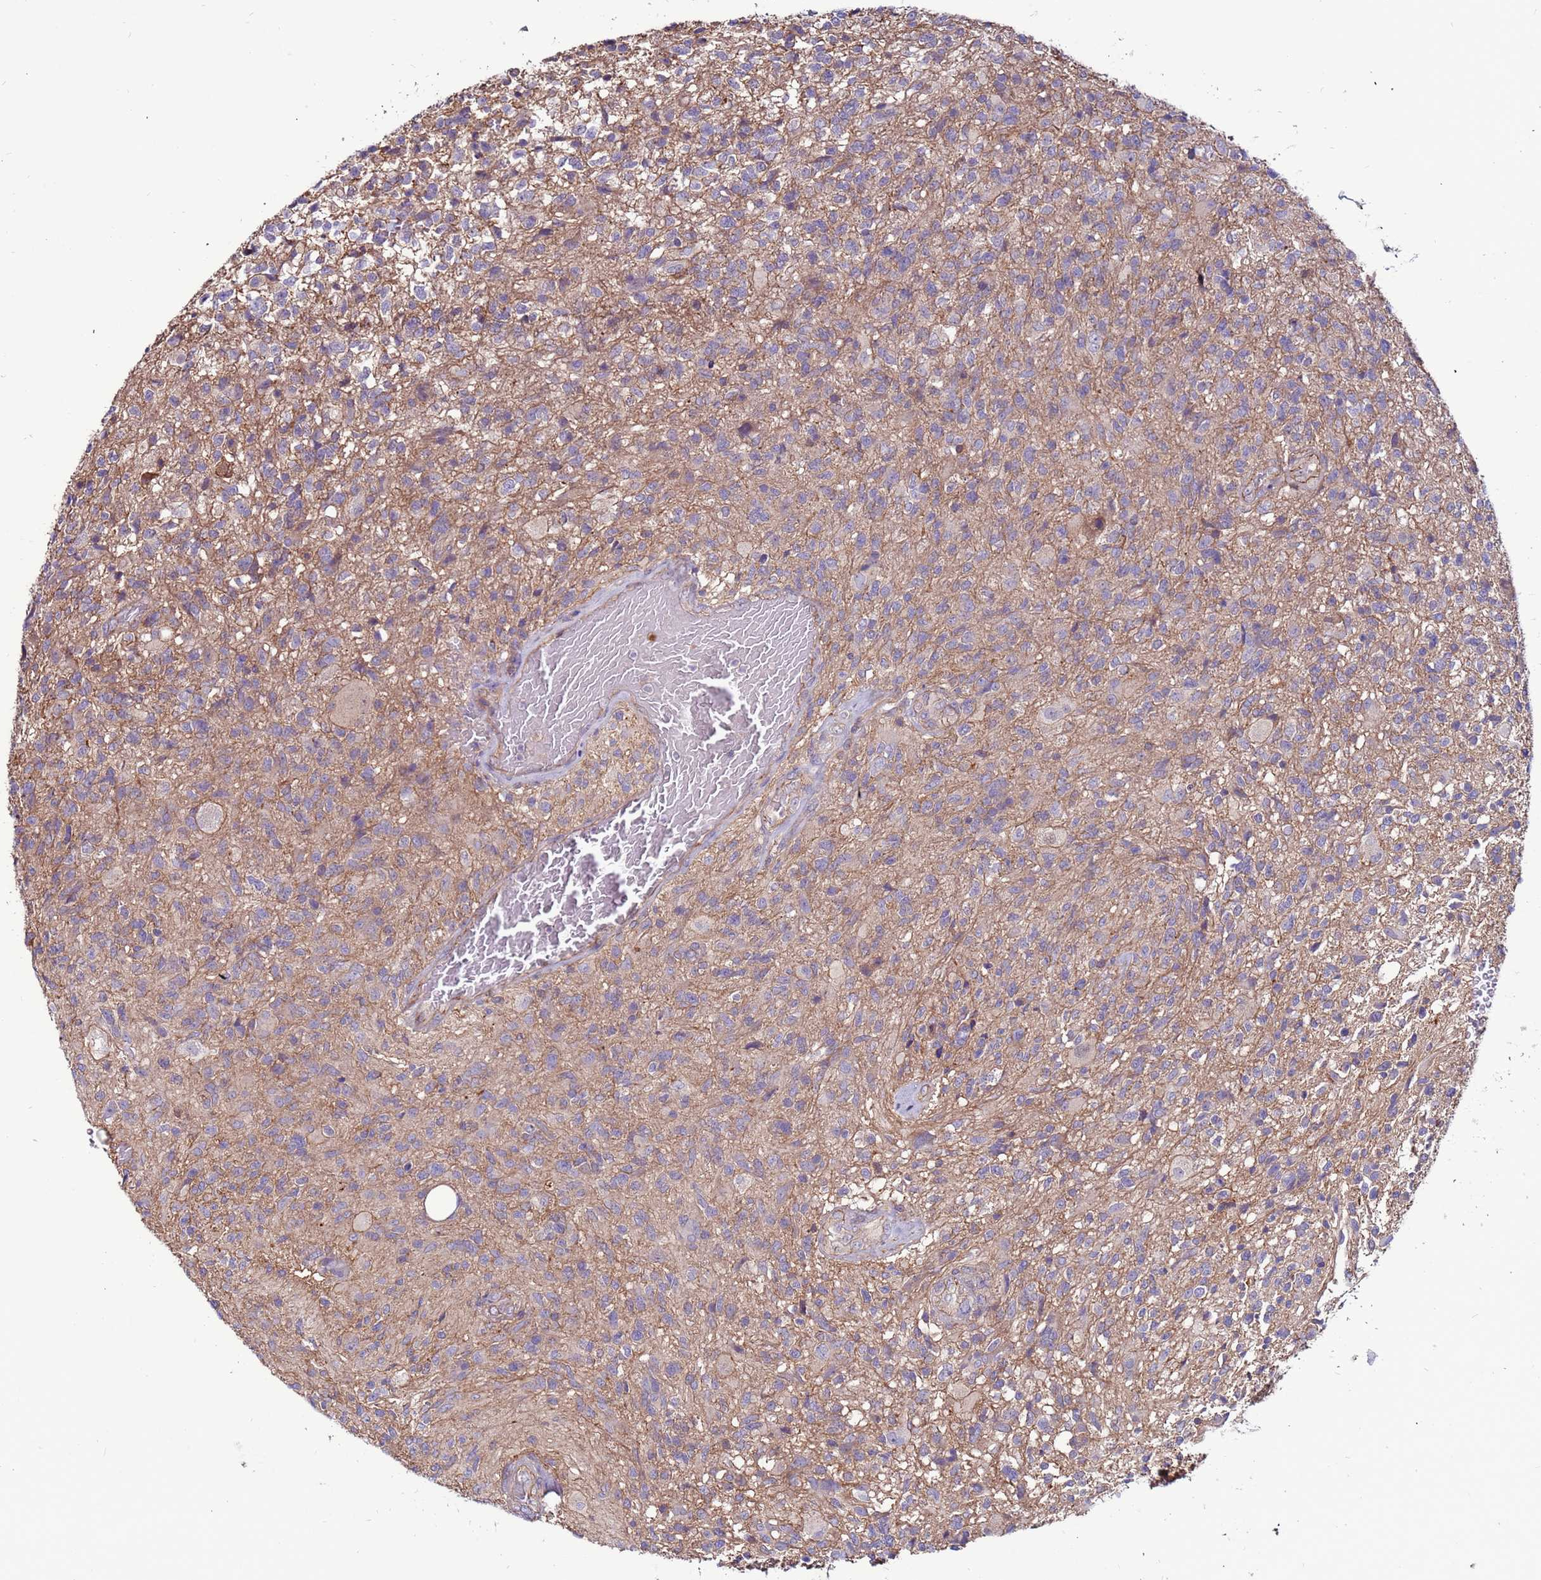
{"staining": {"intensity": "negative", "quantity": "none", "location": "none"}, "tissue": "glioma", "cell_type": "Tumor cells", "image_type": "cancer", "snomed": [{"axis": "morphology", "description": "Glioma, malignant, High grade"}, {"axis": "topography", "description": "Brain"}], "caption": "Immunohistochemical staining of glioma exhibits no significant positivity in tumor cells.", "gene": "NRN1L", "patient": {"sex": "male", "age": 56}}